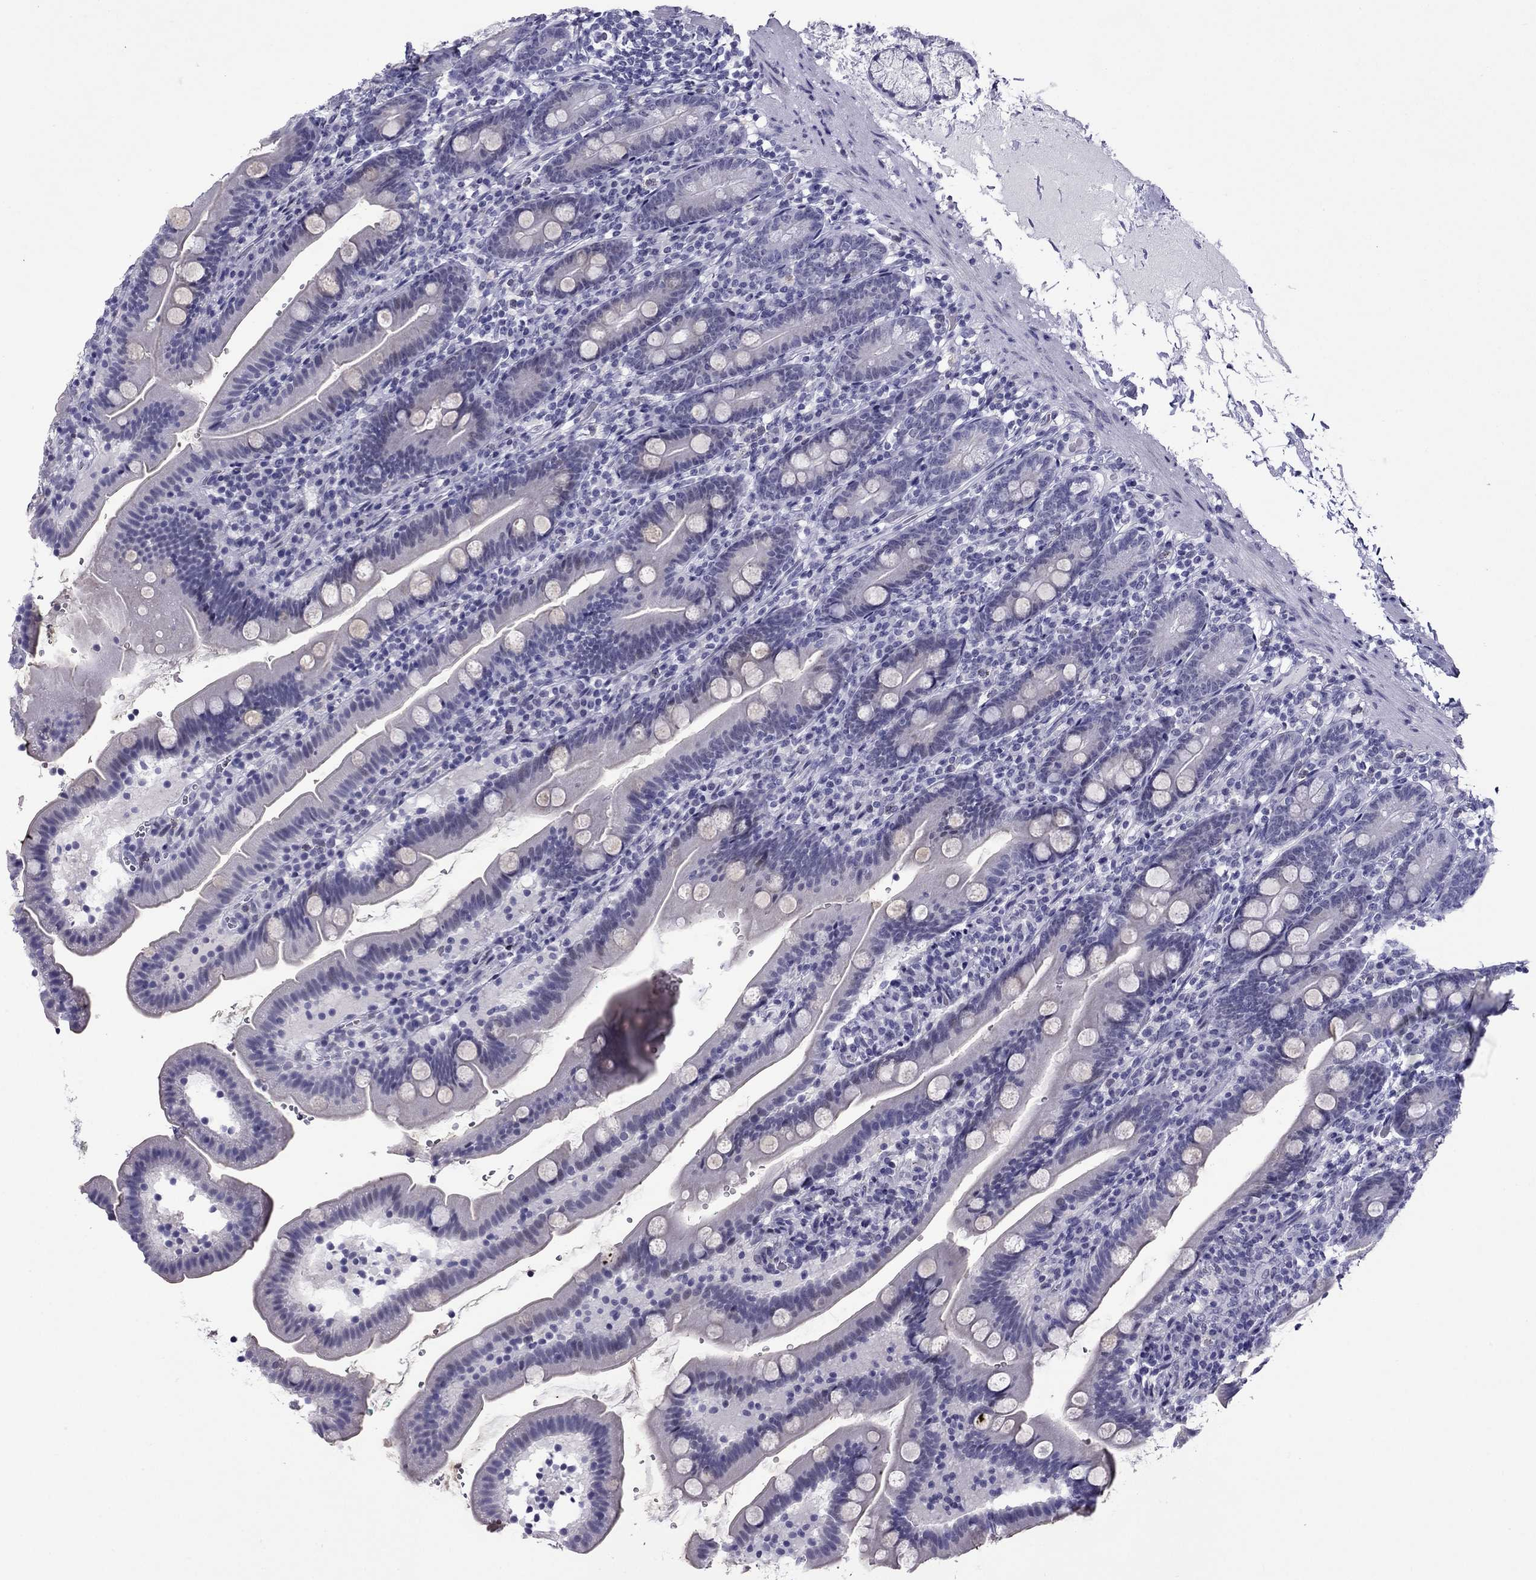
{"staining": {"intensity": "negative", "quantity": "none", "location": "none"}, "tissue": "duodenum", "cell_type": "Glandular cells", "image_type": "normal", "snomed": [{"axis": "morphology", "description": "Normal tissue, NOS"}, {"axis": "topography", "description": "Duodenum"}], "caption": "Glandular cells show no significant protein expression in normal duodenum. Nuclei are stained in blue.", "gene": "MYLK3", "patient": {"sex": "female", "age": 67}}